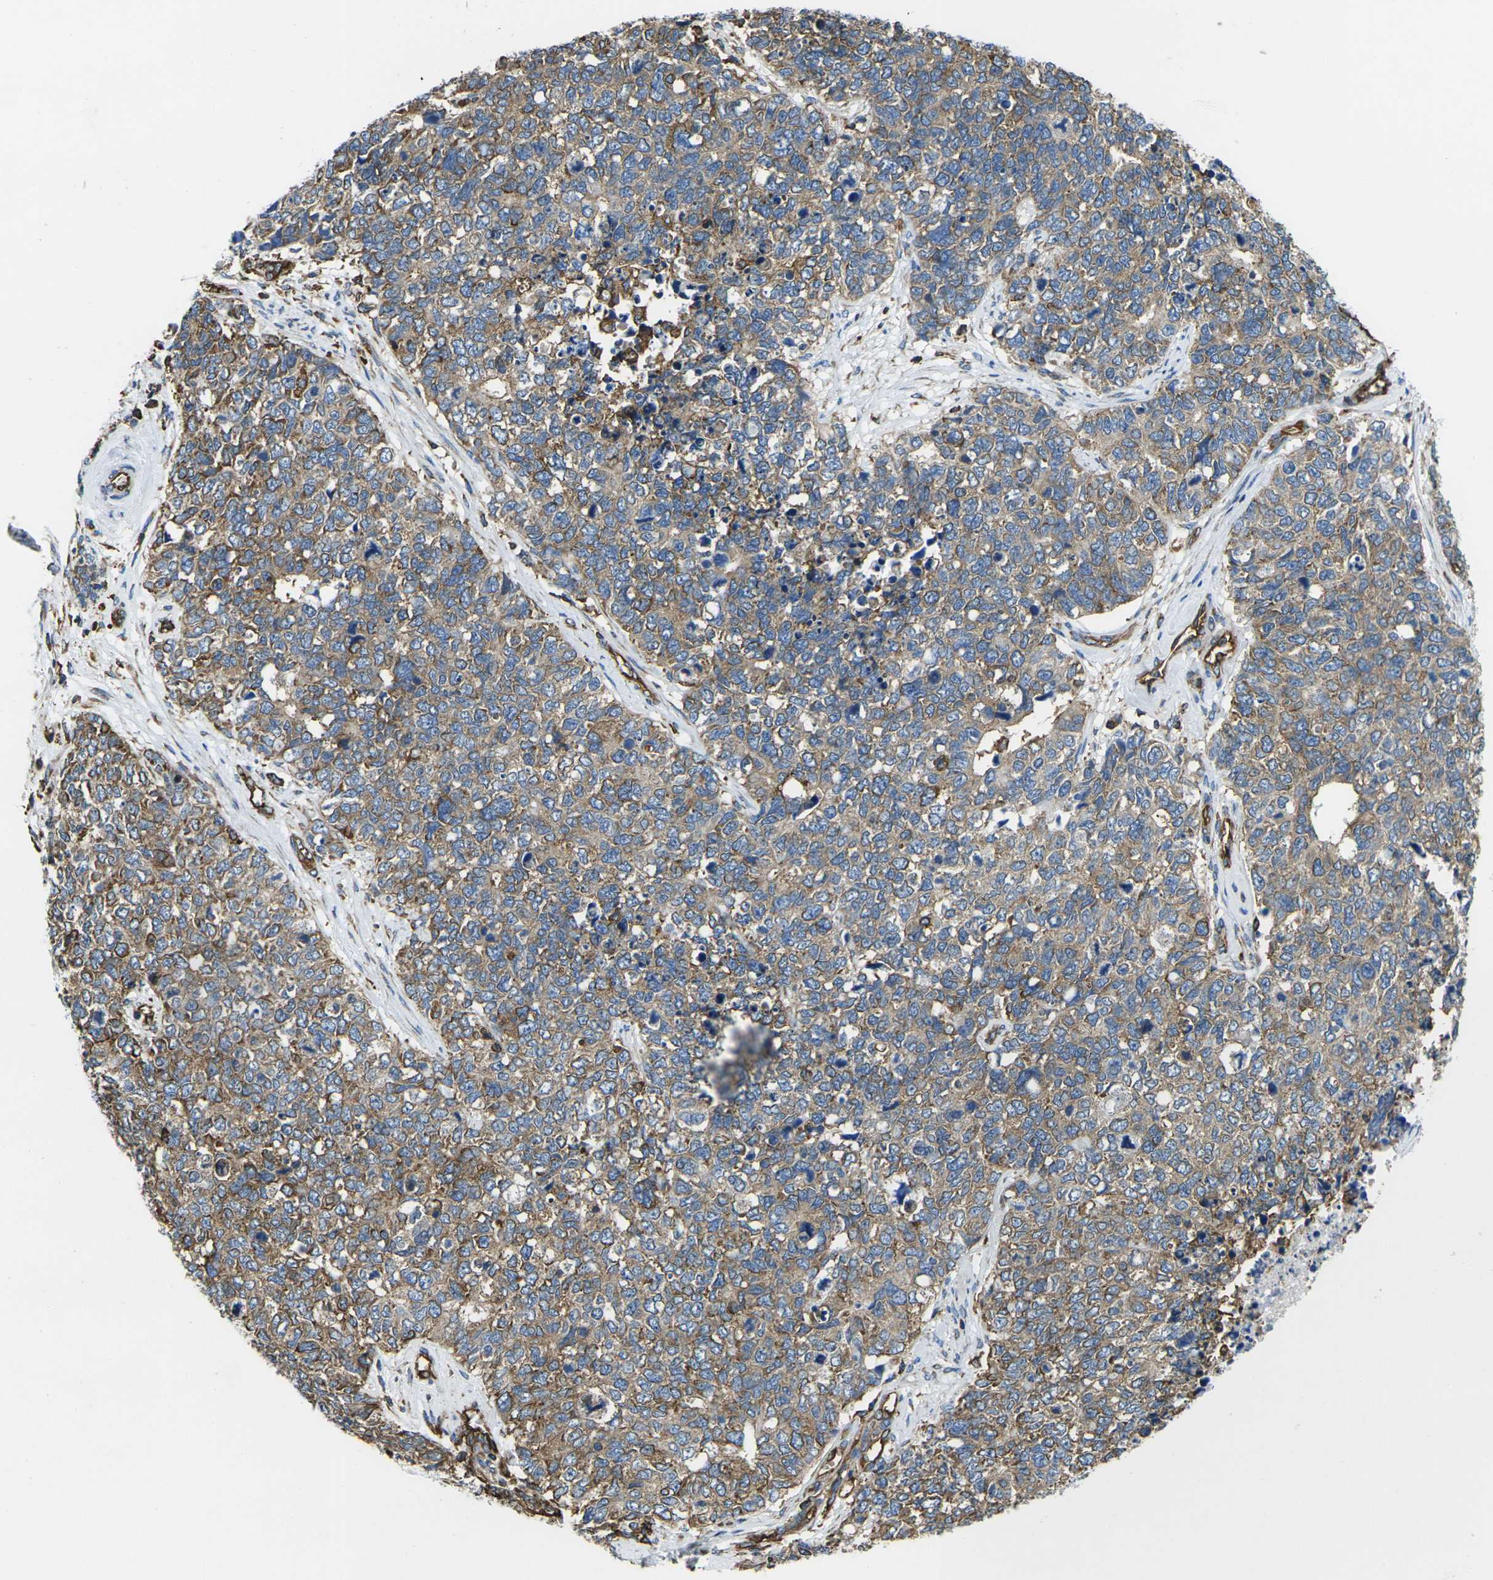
{"staining": {"intensity": "moderate", "quantity": ">75%", "location": "cytoplasmic/membranous"}, "tissue": "cervical cancer", "cell_type": "Tumor cells", "image_type": "cancer", "snomed": [{"axis": "morphology", "description": "Squamous cell carcinoma, NOS"}, {"axis": "topography", "description": "Cervix"}], "caption": "Immunohistochemical staining of cervical cancer (squamous cell carcinoma) demonstrates medium levels of moderate cytoplasmic/membranous protein positivity in about >75% of tumor cells. Immunohistochemistry (ihc) stains the protein in brown and the nuclei are stained blue.", "gene": "FAM110D", "patient": {"sex": "female", "age": 63}}